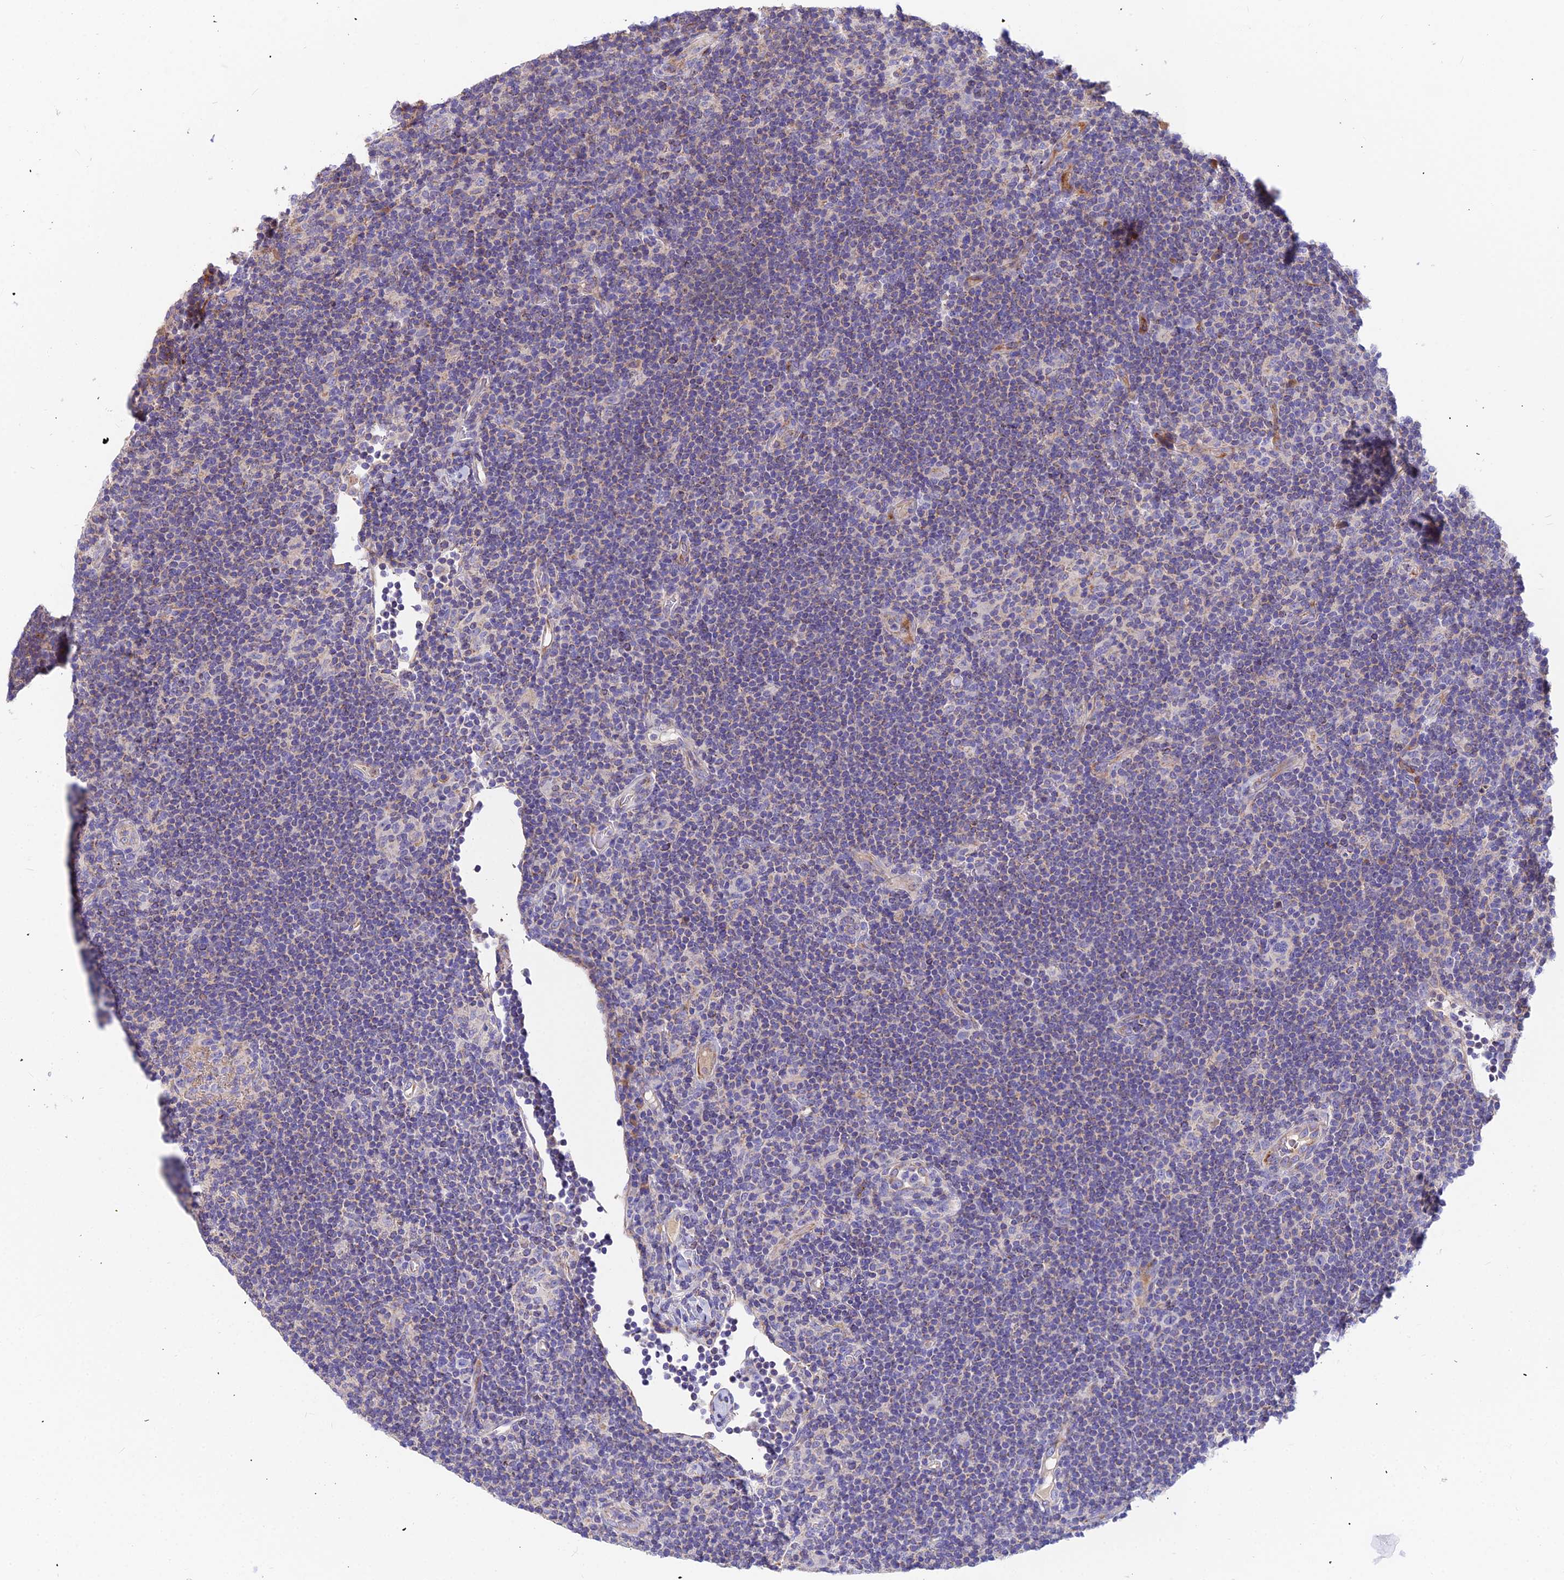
{"staining": {"intensity": "negative", "quantity": "none", "location": "none"}, "tissue": "lymphoma", "cell_type": "Tumor cells", "image_type": "cancer", "snomed": [{"axis": "morphology", "description": "Hodgkin's disease, NOS"}, {"axis": "topography", "description": "Lymph node"}], "caption": "This photomicrograph is of lymphoma stained with immunohistochemistry (IHC) to label a protein in brown with the nuclei are counter-stained blue. There is no positivity in tumor cells. The staining was performed using DAB to visualize the protein expression in brown, while the nuclei were stained in blue with hematoxylin (Magnification: 20x).", "gene": "ASPHD1", "patient": {"sex": "female", "age": 57}}